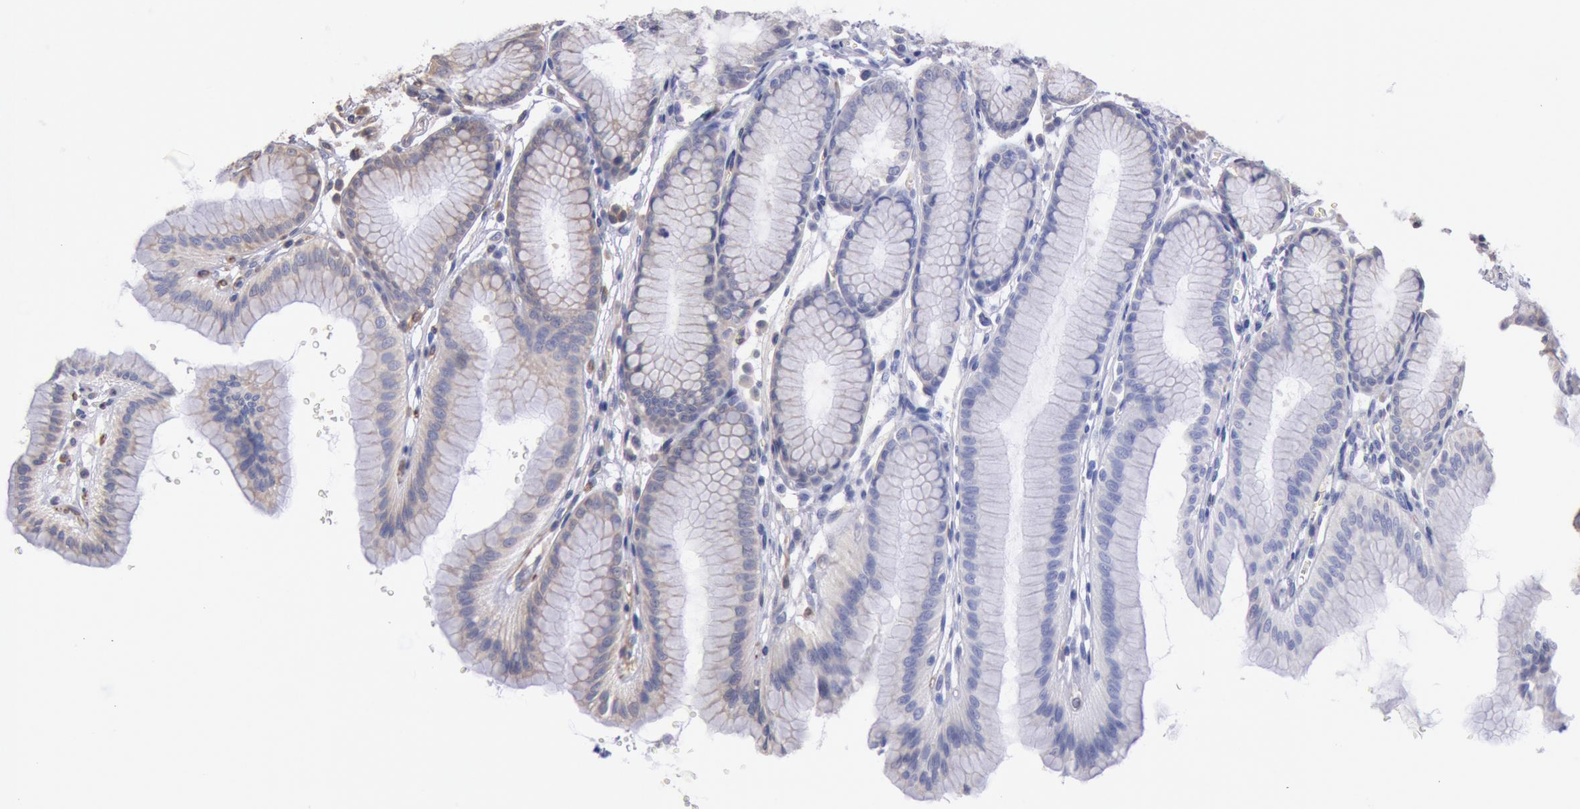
{"staining": {"intensity": "moderate", "quantity": "25%-75%", "location": "cytoplasmic/membranous"}, "tissue": "stomach", "cell_type": "Glandular cells", "image_type": "normal", "snomed": [{"axis": "morphology", "description": "Normal tissue, NOS"}, {"axis": "topography", "description": "Stomach"}], "caption": "Unremarkable stomach was stained to show a protein in brown. There is medium levels of moderate cytoplasmic/membranous expression in approximately 25%-75% of glandular cells.", "gene": "DRG1", "patient": {"sex": "male", "age": 42}}